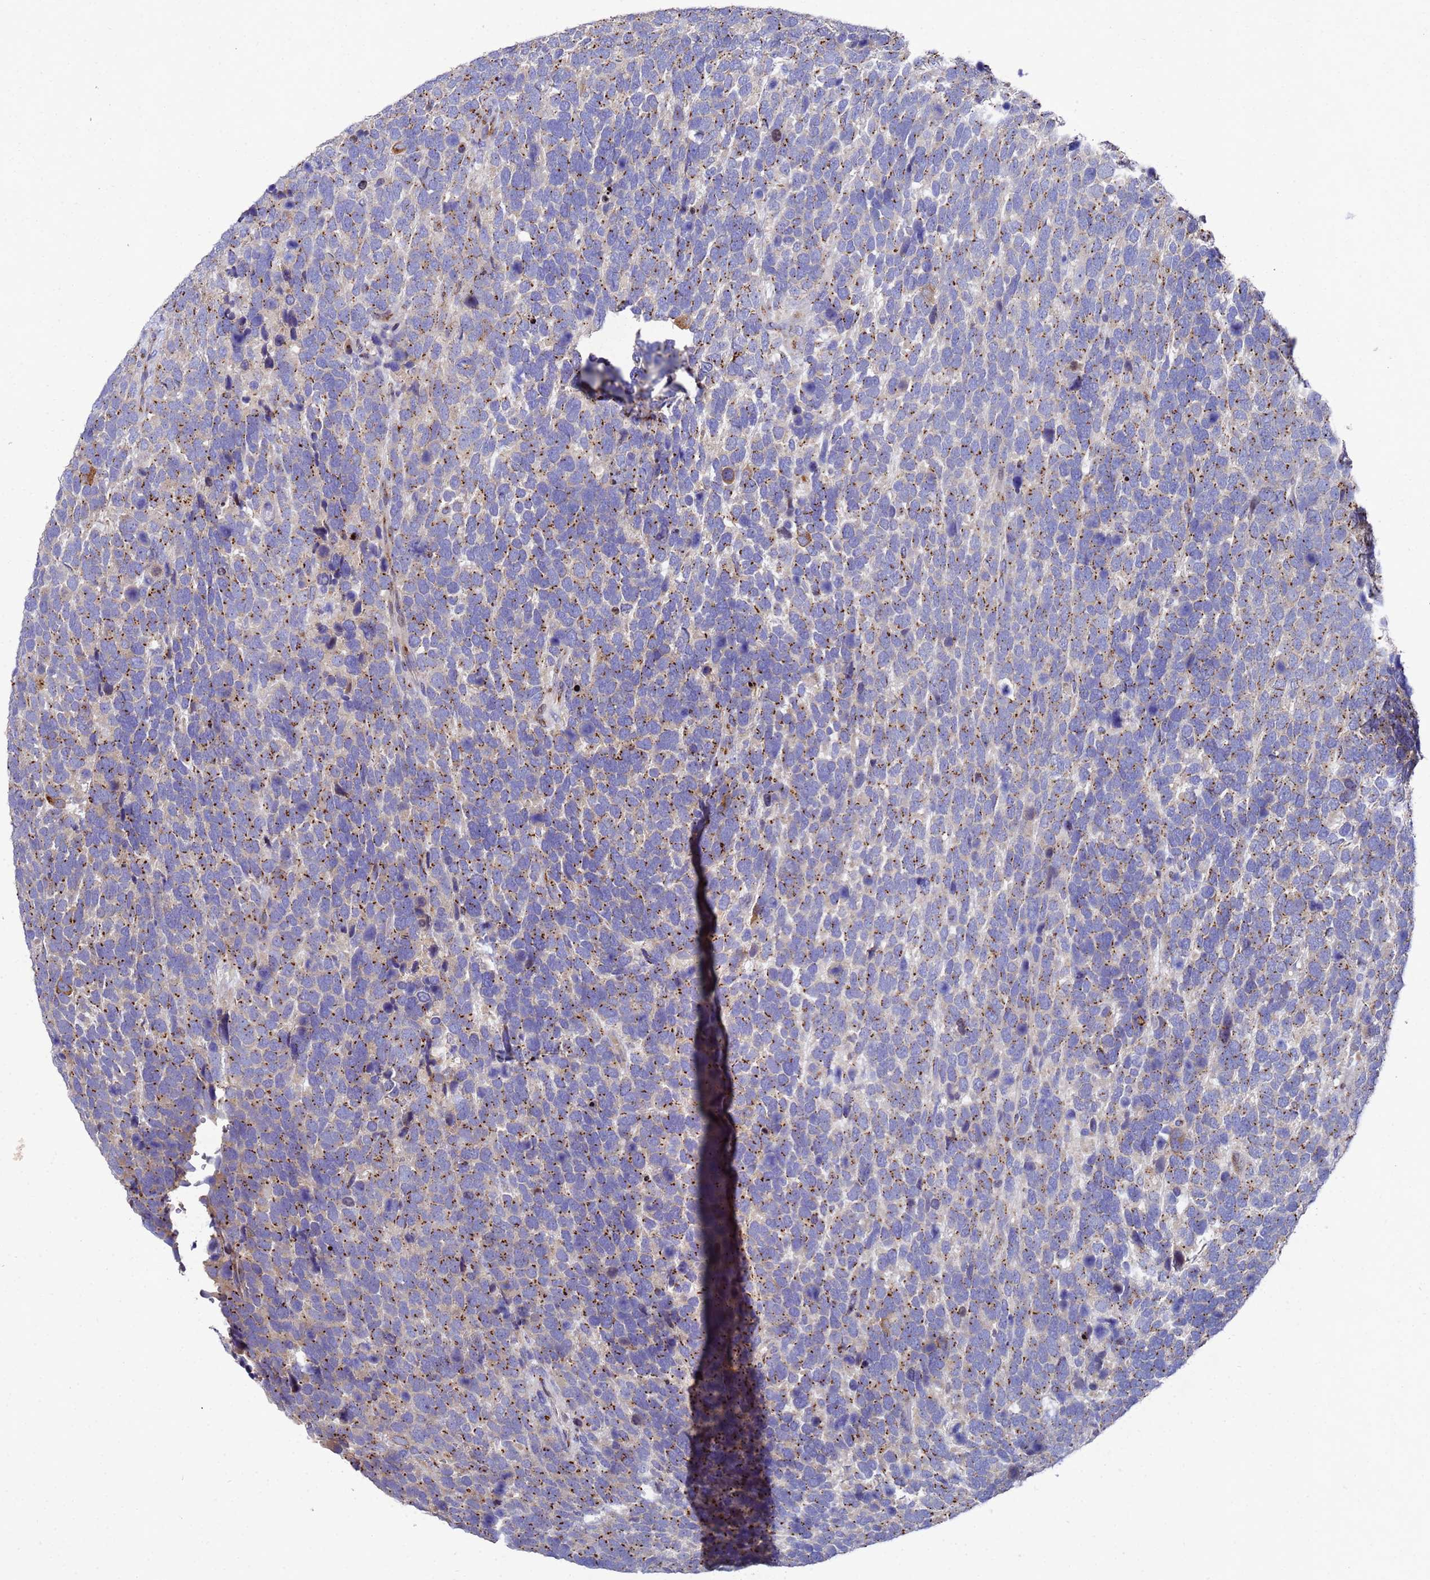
{"staining": {"intensity": "moderate", "quantity": ">75%", "location": "cytoplasmic/membranous"}, "tissue": "urothelial cancer", "cell_type": "Tumor cells", "image_type": "cancer", "snomed": [{"axis": "morphology", "description": "Urothelial carcinoma, High grade"}, {"axis": "topography", "description": "Urinary bladder"}], "caption": "There is medium levels of moderate cytoplasmic/membranous staining in tumor cells of urothelial cancer, as demonstrated by immunohistochemical staining (brown color).", "gene": "NSUN6", "patient": {"sex": "female", "age": 82}}